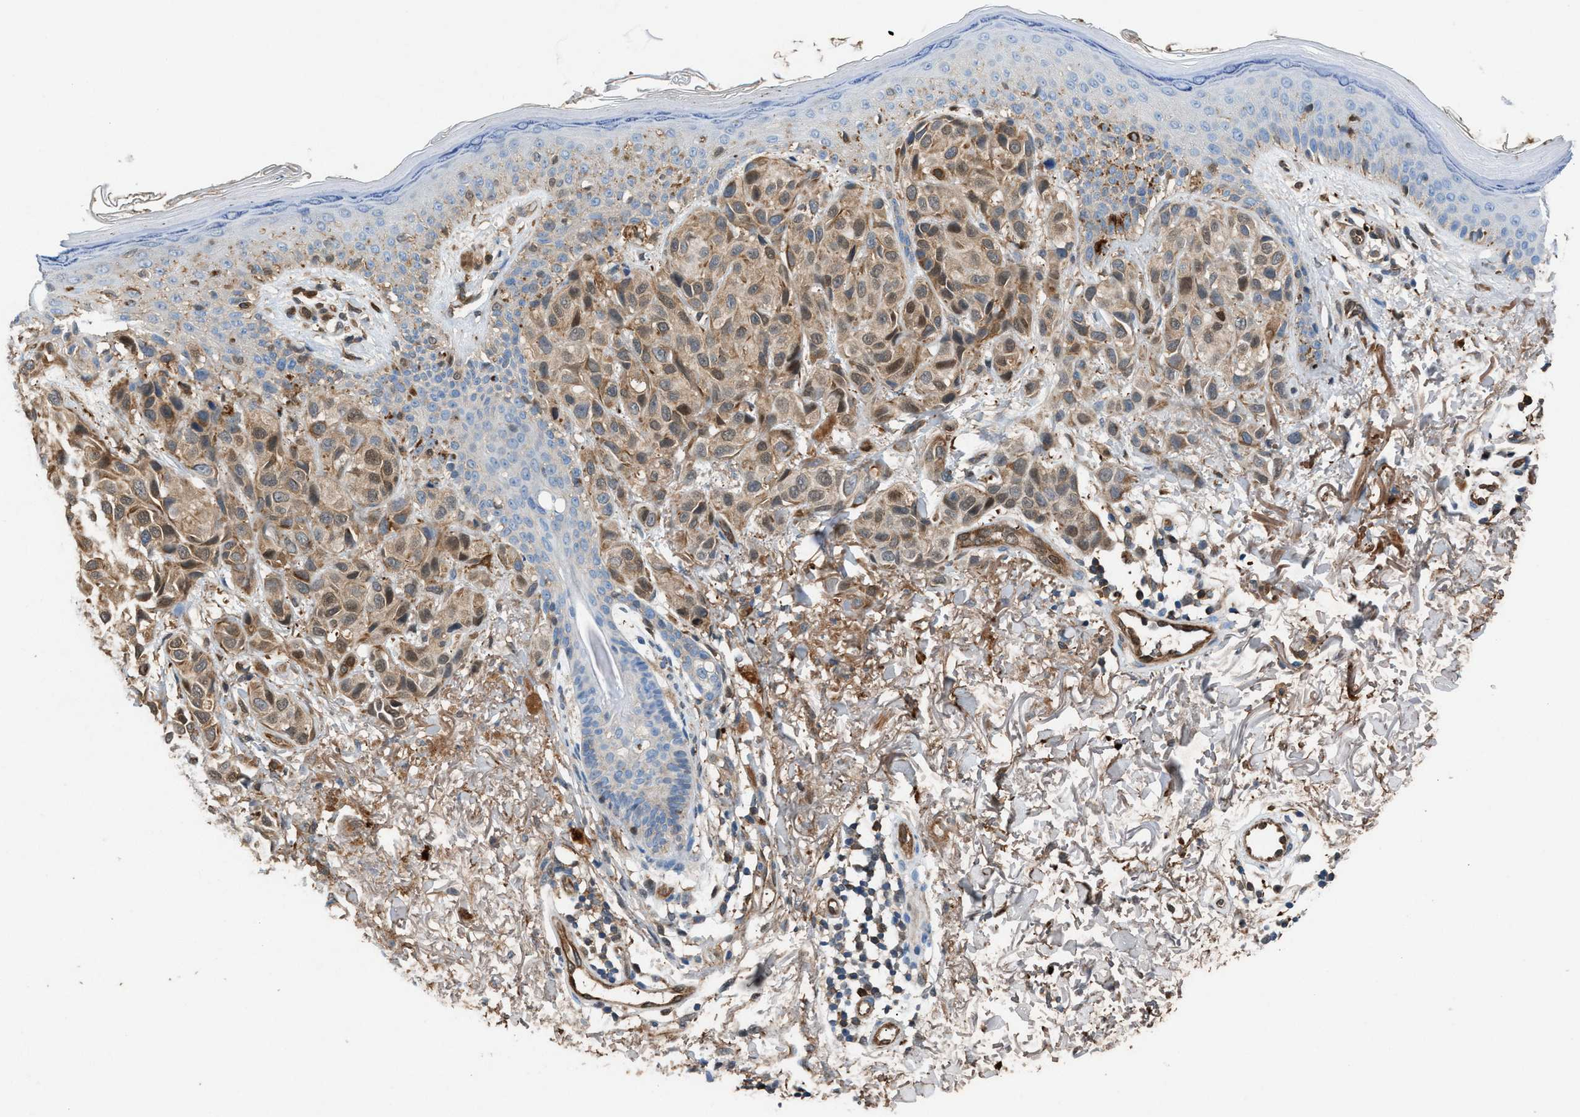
{"staining": {"intensity": "weak", "quantity": ">75%", "location": "cytoplasmic/membranous"}, "tissue": "melanoma", "cell_type": "Tumor cells", "image_type": "cancer", "snomed": [{"axis": "morphology", "description": "Malignant melanoma, NOS"}, {"axis": "topography", "description": "Skin"}], "caption": "DAB (3,3'-diaminobenzidine) immunohistochemical staining of malignant melanoma shows weak cytoplasmic/membranous protein staining in about >75% of tumor cells.", "gene": "TPK1", "patient": {"sex": "female", "age": 58}}